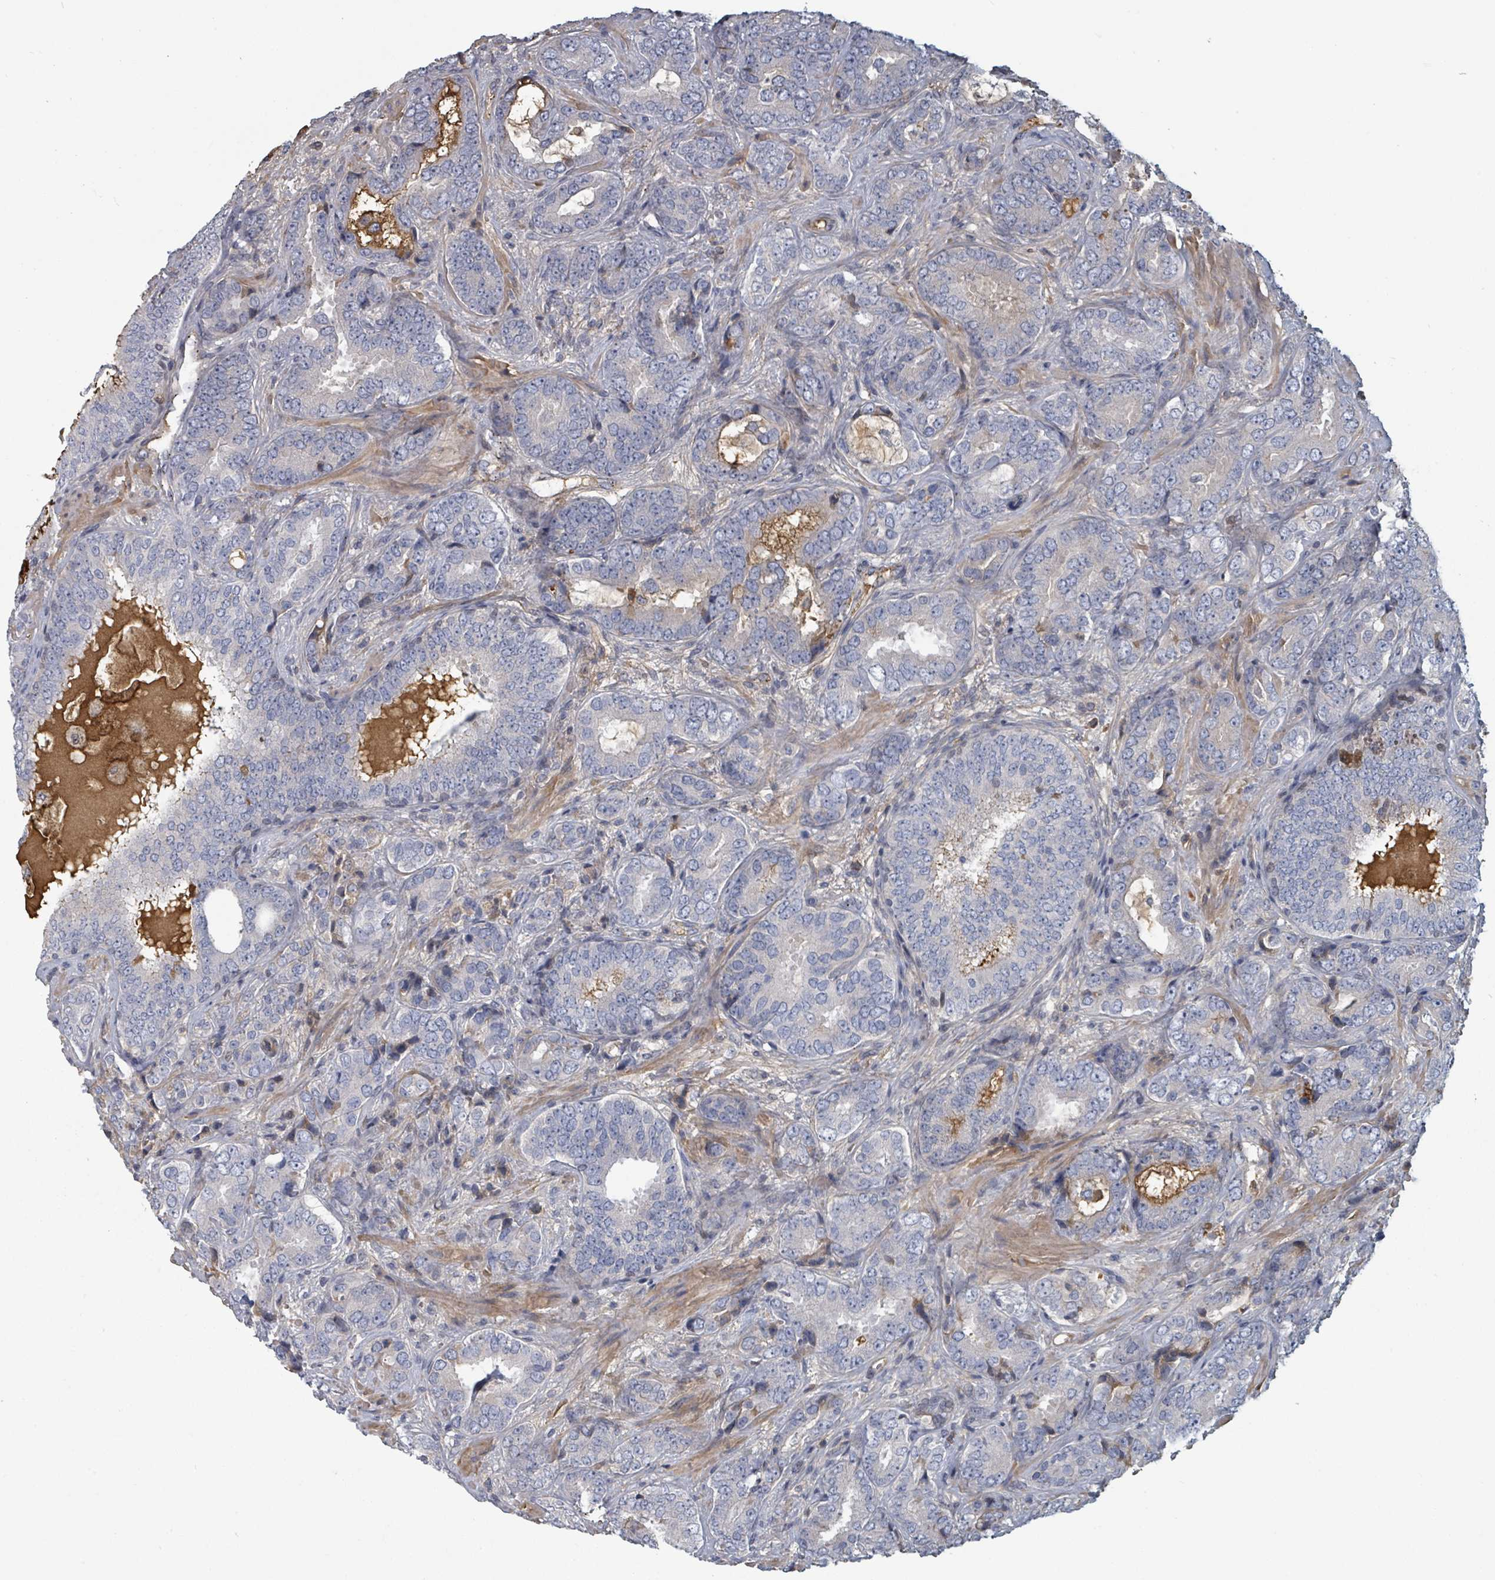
{"staining": {"intensity": "negative", "quantity": "none", "location": "none"}, "tissue": "prostate cancer", "cell_type": "Tumor cells", "image_type": "cancer", "snomed": [{"axis": "morphology", "description": "Adenocarcinoma, High grade"}, {"axis": "topography", "description": "Prostate"}], "caption": "Immunohistochemistry (IHC) histopathology image of prostate cancer stained for a protein (brown), which shows no positivity in tumor cells.", "gene": "GABBR1", "patient": {"sex": "male", "age": 71}}